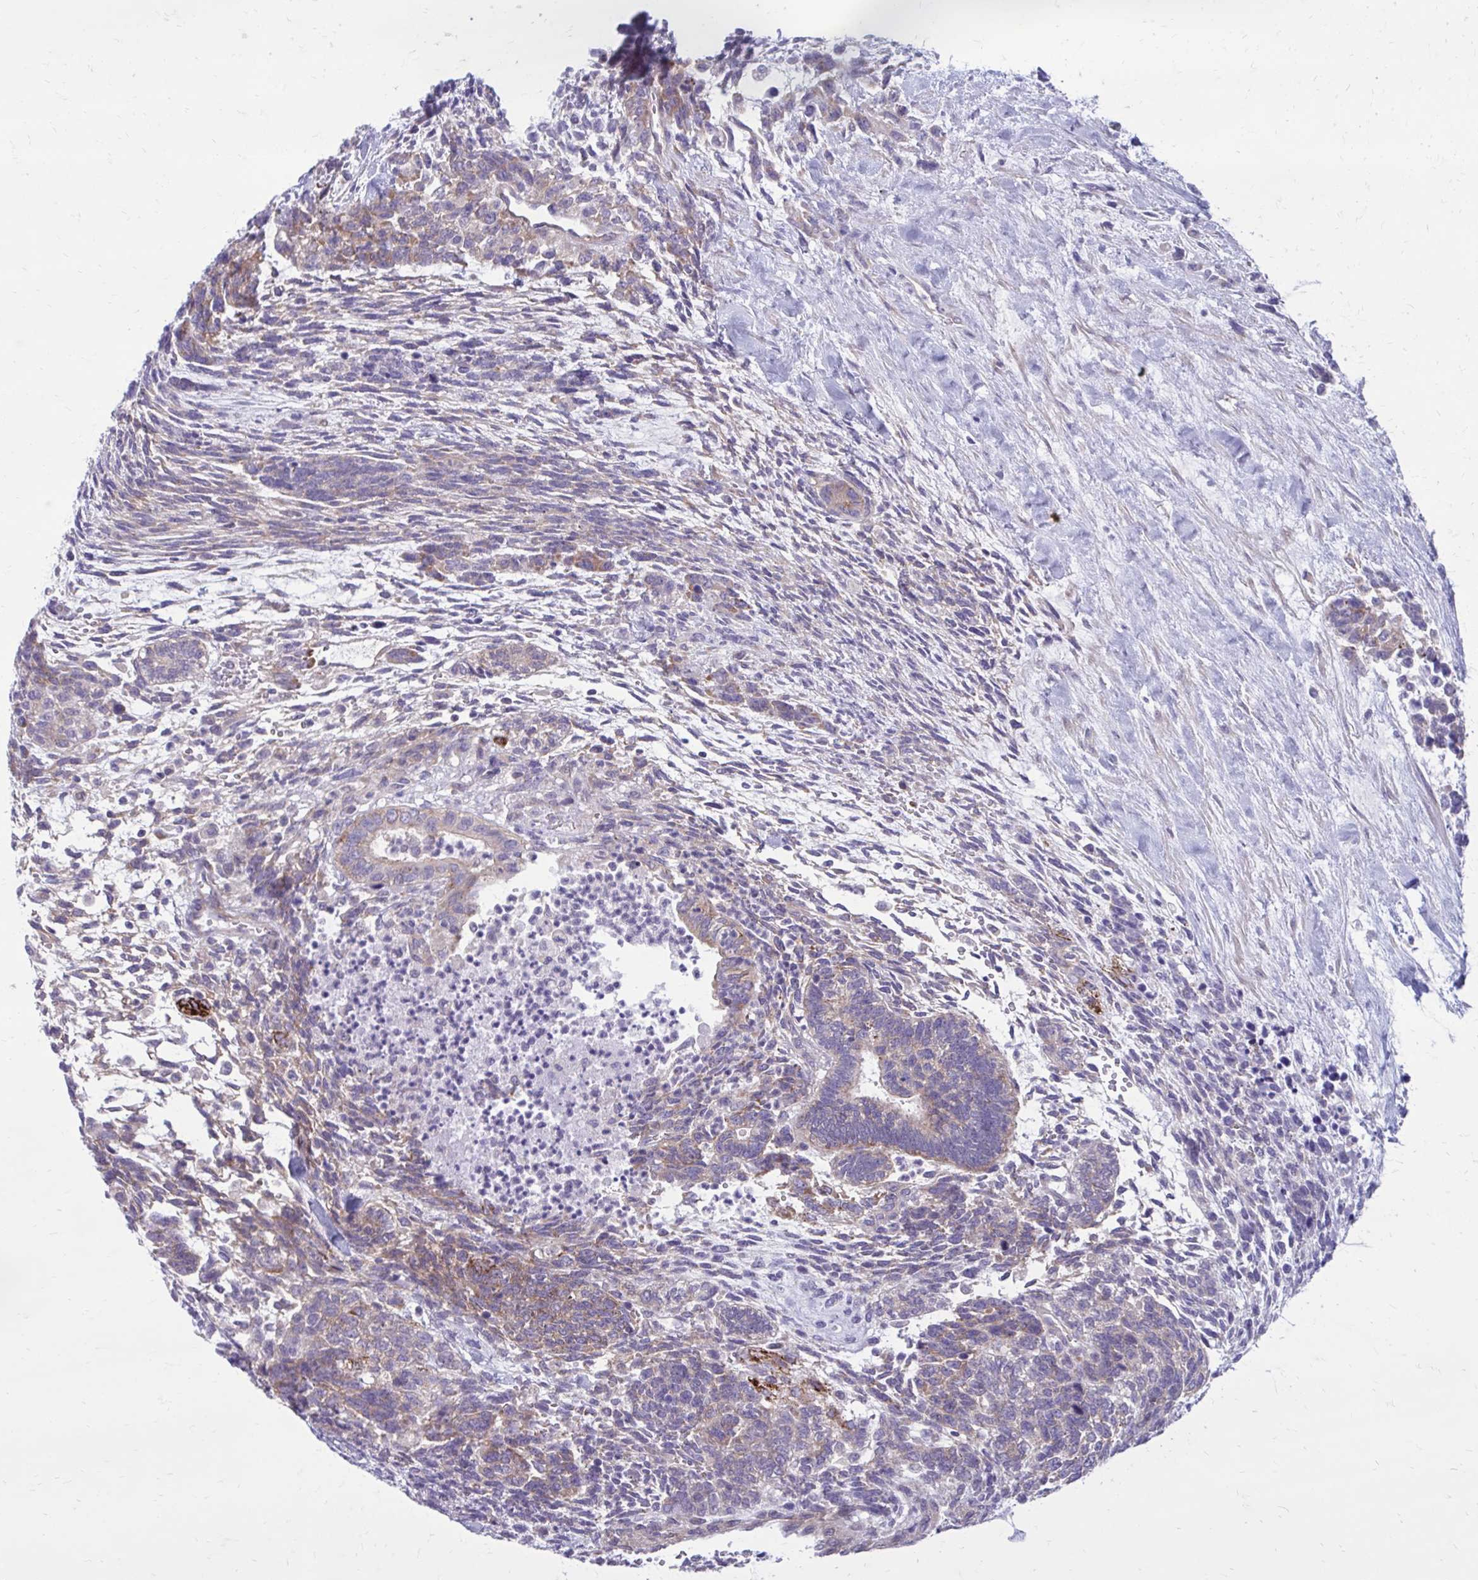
{"staining": {"intensity": "weak", "quantity": ">75%", "location": "cytoplasmic/membranous"}, "tissue": "testis cancer", "cell_type": "Tumor cells", "image_type": "cancer", "snomed": [{"axis": "morphology", "description": "Carcinoma, Embryonal, NOS"}, {"axis": "topography", "description": "Testis"}], "caption": "High-power microscopy captured an IHC image of embryonal carcinoma (testis), revealing weak cytoplasmic/membranous expression in approximately >75% of tumor cells. (DAB IHC with brightfield microscopy, high magnification).", "gene": "GIGYF2", "patient": {"sex": "male", "age": 23}}